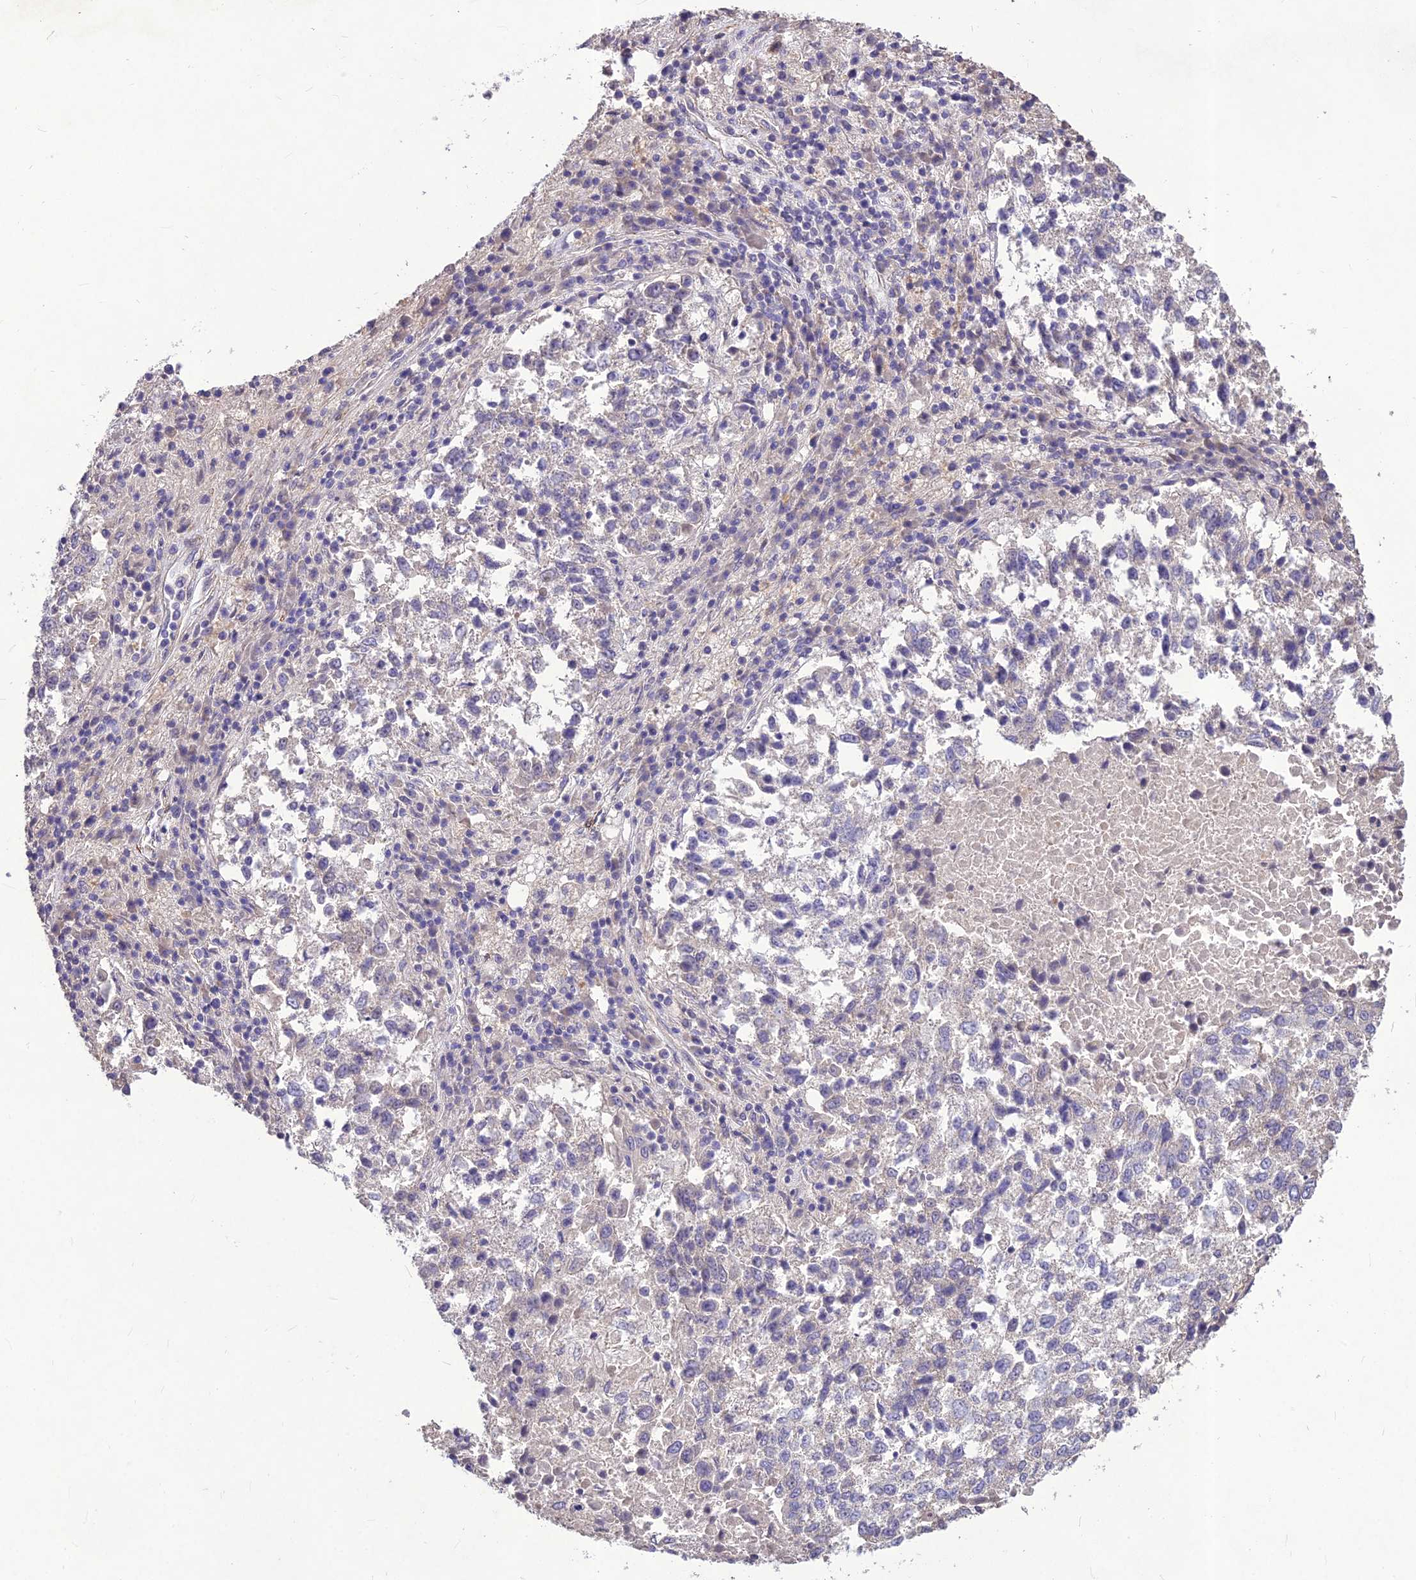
{"staining": {"intensity": "negative", "quantity": "none", "location": "none"}, "tissue": "lung cancer", "cell_type": "Tumor cells", "image_type": "cancer", "snomed": [{"axis": "morphology", "description": "Squamous cell carcinoma, NOS"}, {"axis": "topography", "description": "Lung"}], "caption": "There is no significant staining in tumor cells of lung cancer.", "gene": "CLUH", "patient": {"sex": "male", "age": 73}}